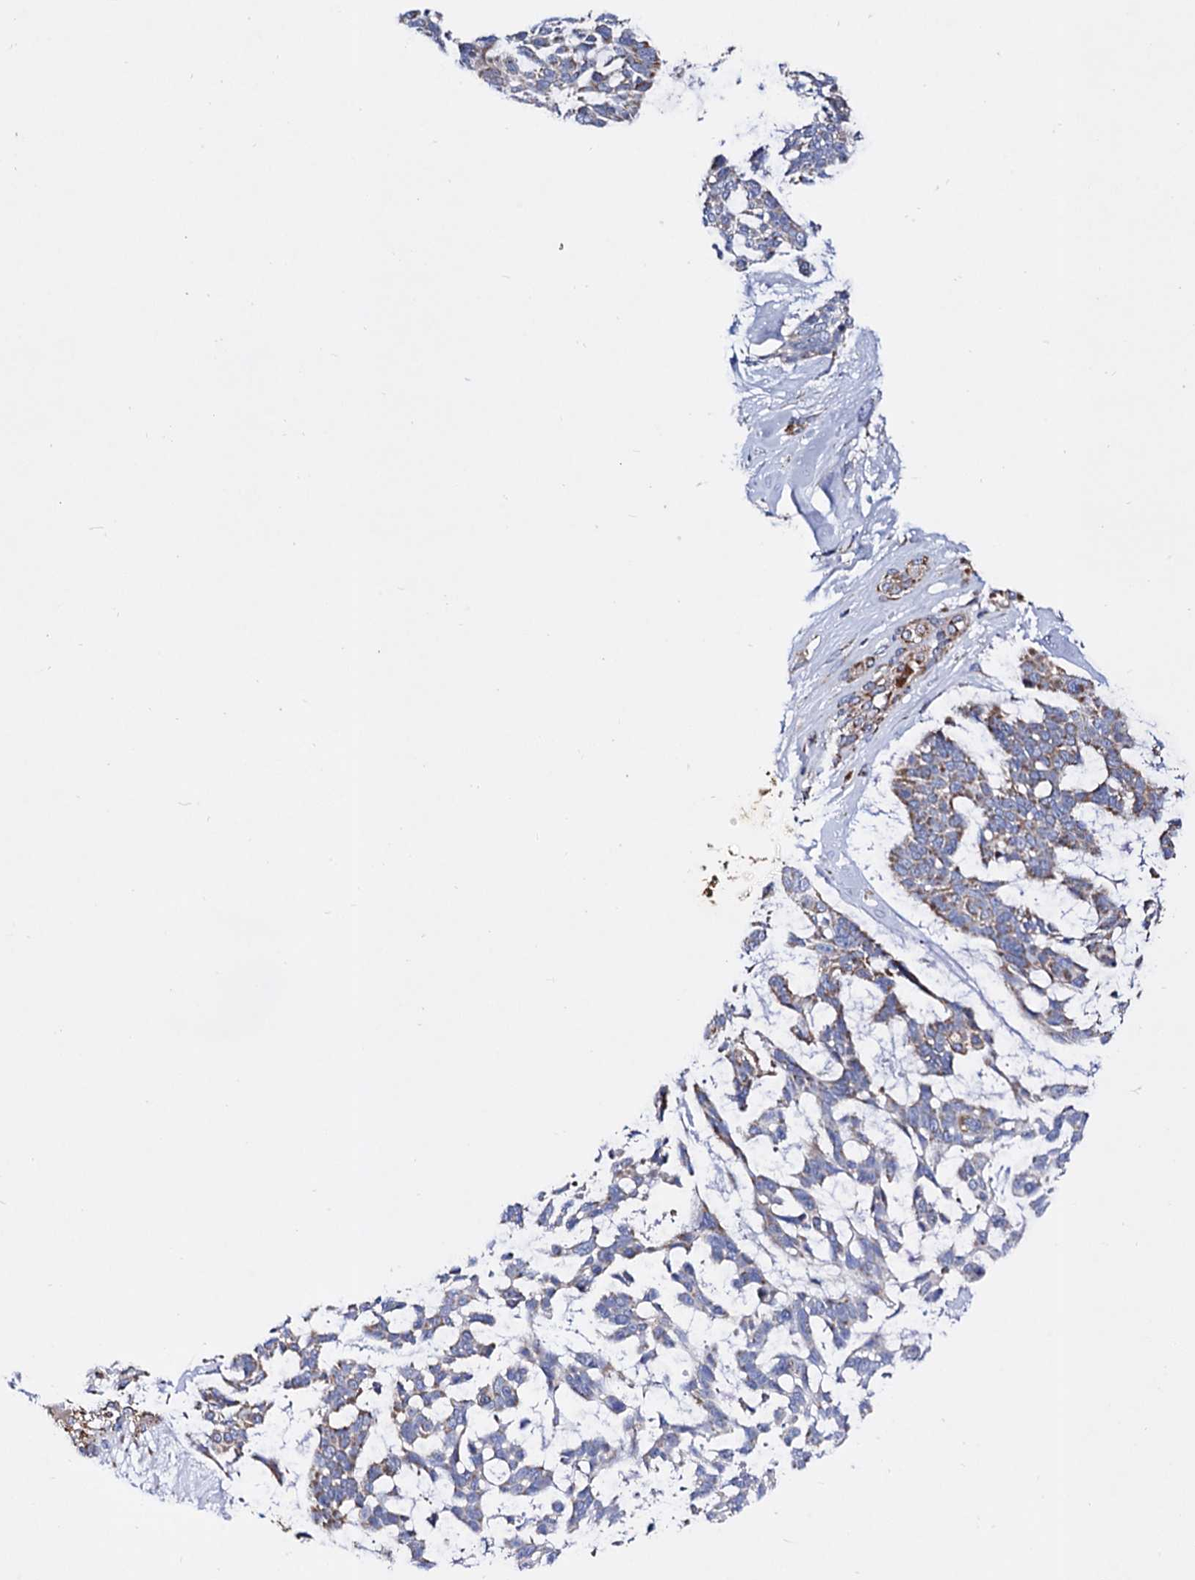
{"staining": {"intensity": "moderate", "quantity": "<25%", "location": "cytoplasmic/membranous"}, "tissue": "skin cancer", "cell_type": "Tumor cells", "image_type": "cancer", "snomed": [{"axis": "morphology", "description": "Basal cell carcinoma"}, {"axis": "topography", "description": "Skin"}], "caption": "Skin basal cell carcinoma stained for a protein (brown) displays moderate cytoplasmic/membranous positive positivity in about <25% of tumor cells.", "gene": "ACAD9", "patient": {"sex": "male", "age": 88}}